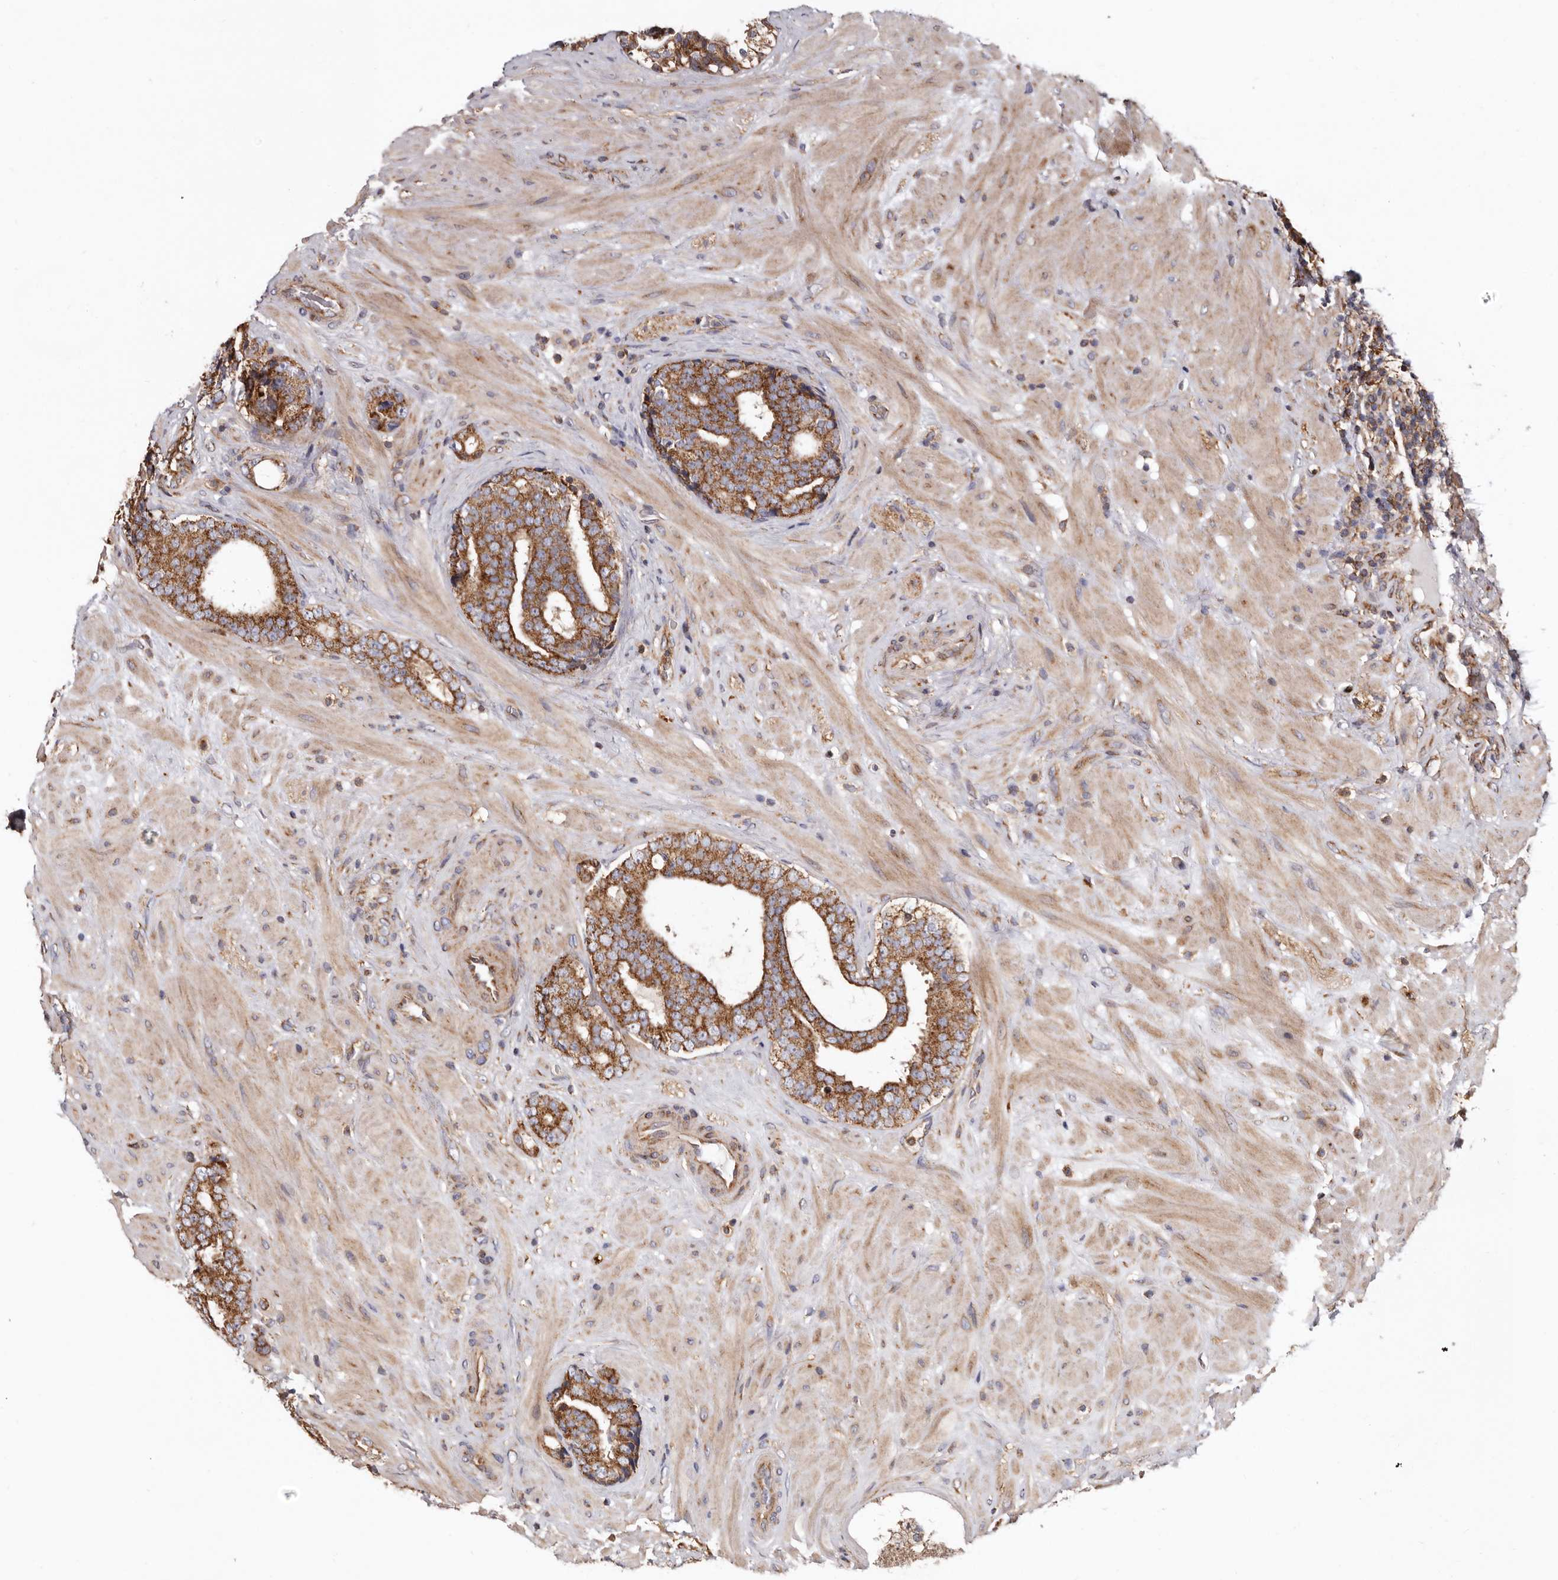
{"staining": {"intensity": "moderate", "quantity": ">75%", "location": "cytoplasmic/membranous"}, "tissue": "prostate cancer", "cell_type": "Tumor cells", "image_type": "cancer", "snomed": [{"axis": "morphology", "description": "Adenocarcinoma, High grade"}, {"axis": "topography", "description": "Prostate"}], "caption": "This photomicrograph reveals immunohistochemistry (IHC) staining of human prostate cancer (high-grade adenocarcinoma), with medium moderate cytoplasmic/membranous staining in about >75% of tumor cells.", "gene": "COQ8B", "patient": {"sex": "male", "age": 56}}